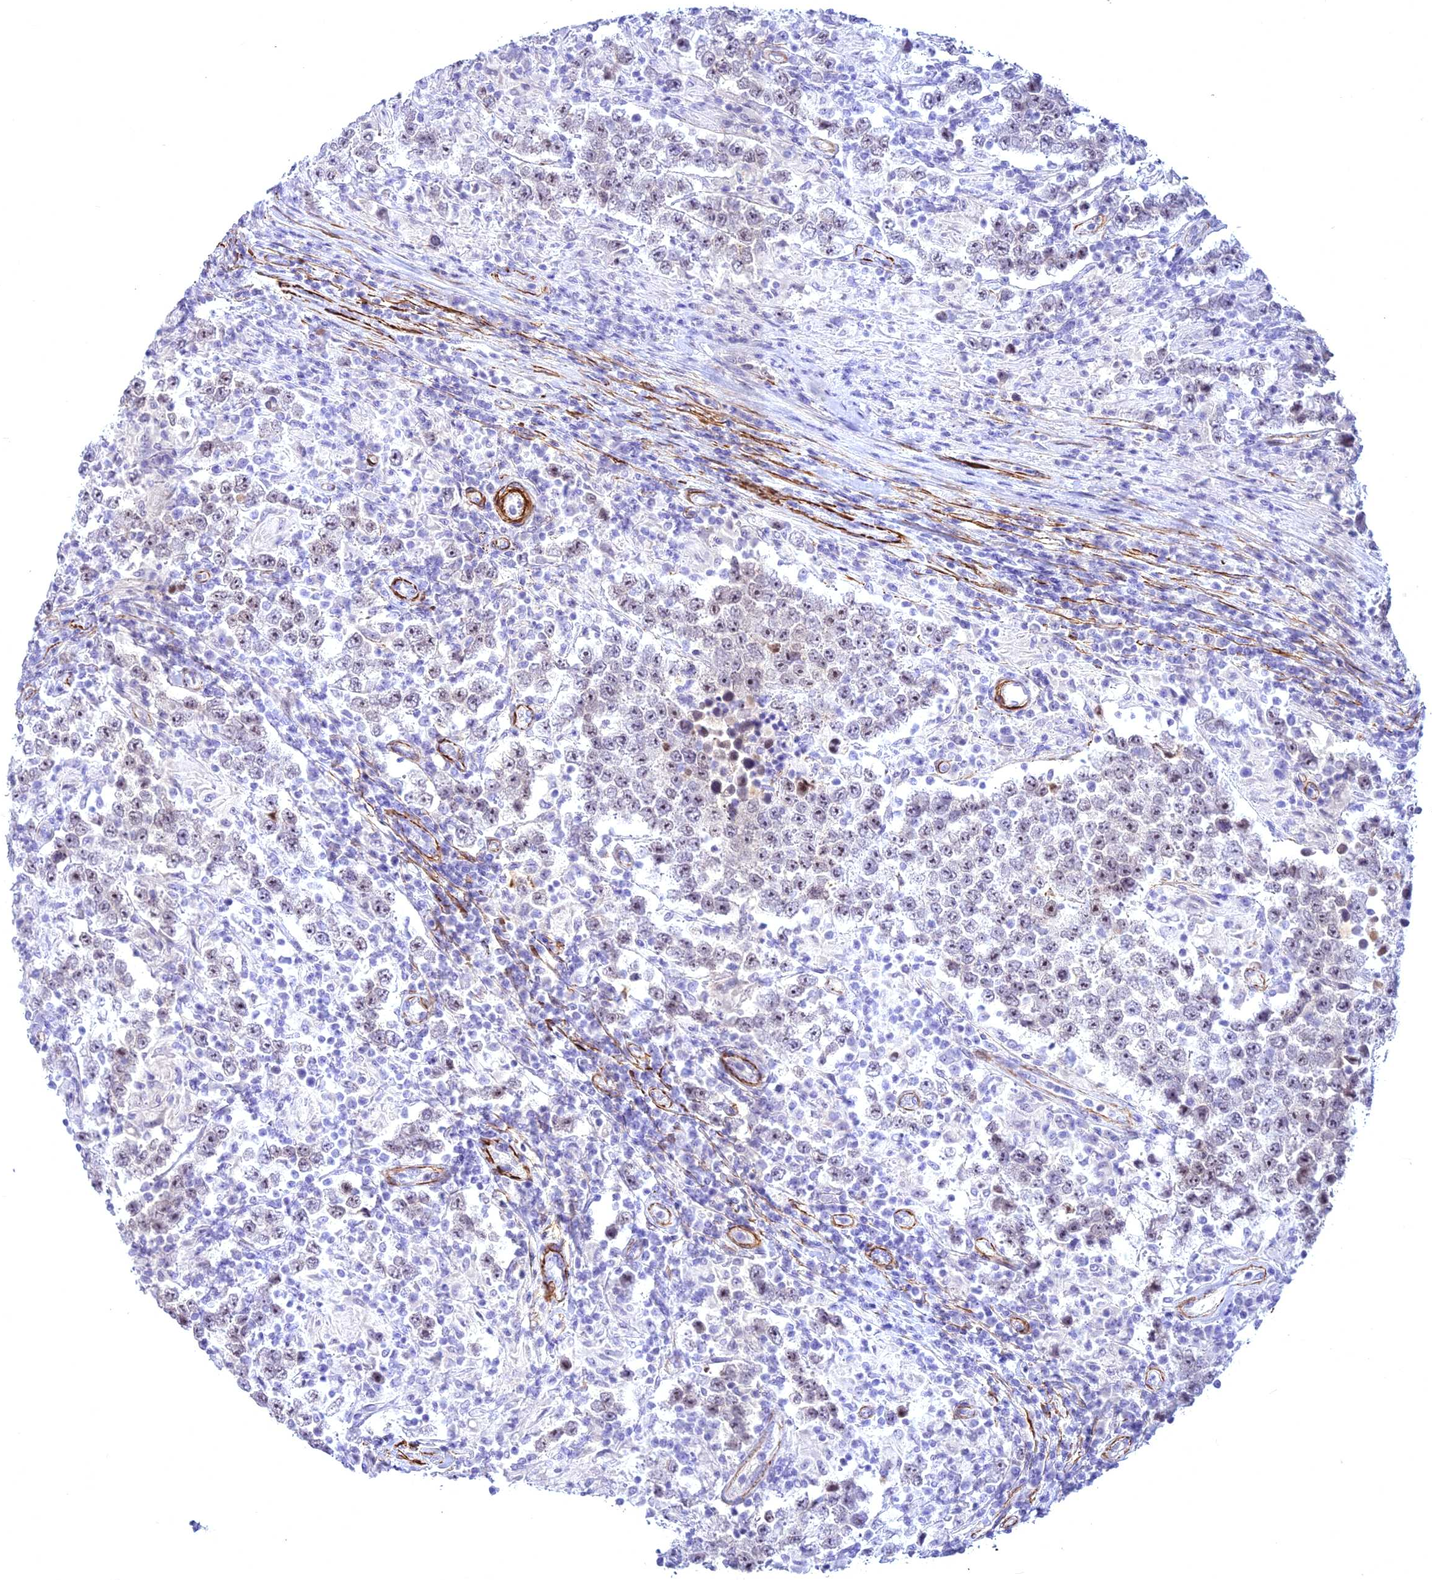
{"staining": {"intensity": "weak", "quantity": "25%-75%", "location": "nuclear"}, "tissue": "testis cancer", "cell_type": "Tumor cells", "image_type": "cancer", "snomed": [{"axis": "morphology", "description": "Normal tissue, NOS"}, {"axis": "morphology", "description": "Urothelial carcinoma, High grade"}, {"axis": "morphology", "description": "Seminoma, NOS"}, {"axis": "morphology", "description": "Carcinoma, Embryonal, NOS"}, {"axis": "topography", "description": "Urinary bladder"}, {"axis": "topography", "description": "Testis"}], "caption": "Protein analysis of testis cancer (high-grade urothelial carcinoma) tissue demonstrates weak nuclear expression in about 25%-75% of tumor cells.", "gene": "CENPV", "patient": {"sex": "male", "age": 41}}